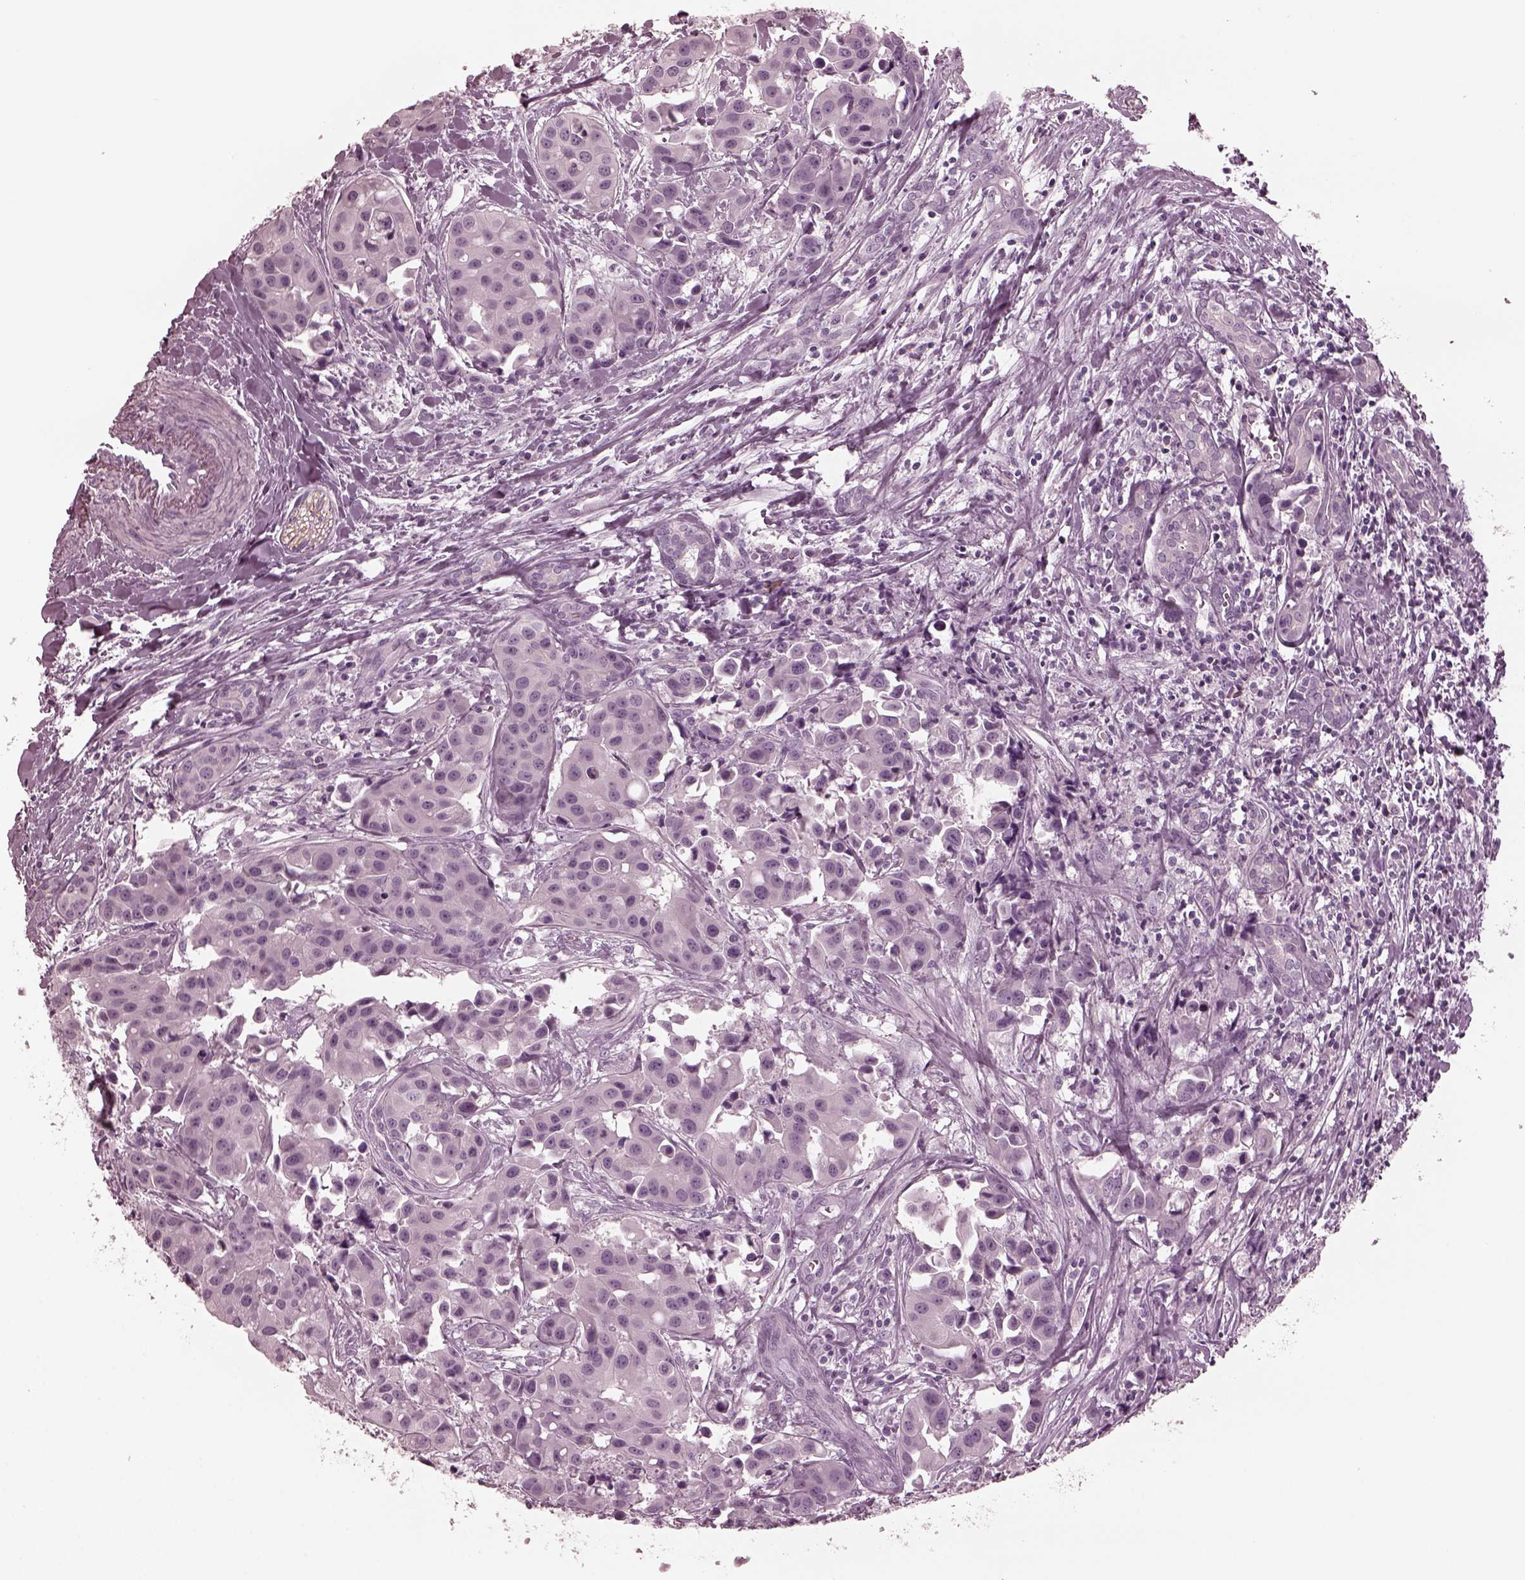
{"staining": {"intensity": "negative", "quantity": "none", "location": "none"}, "tissue": "head and neck cancer", "cell_type": "Tumor cells", "image_type": "cancer", "snomed": [{"axis": "morphology", "description": "Adenocarcinoma, NOS"}, {"axis": "topography", "description": "Head-Neck"}], "caption": "The histopathology image reveals no staining of tumor cells in head and neck cancer (adenocarcinoma).", "gene": "GRM6", "patient": {"sex": "male", "age": 76}}